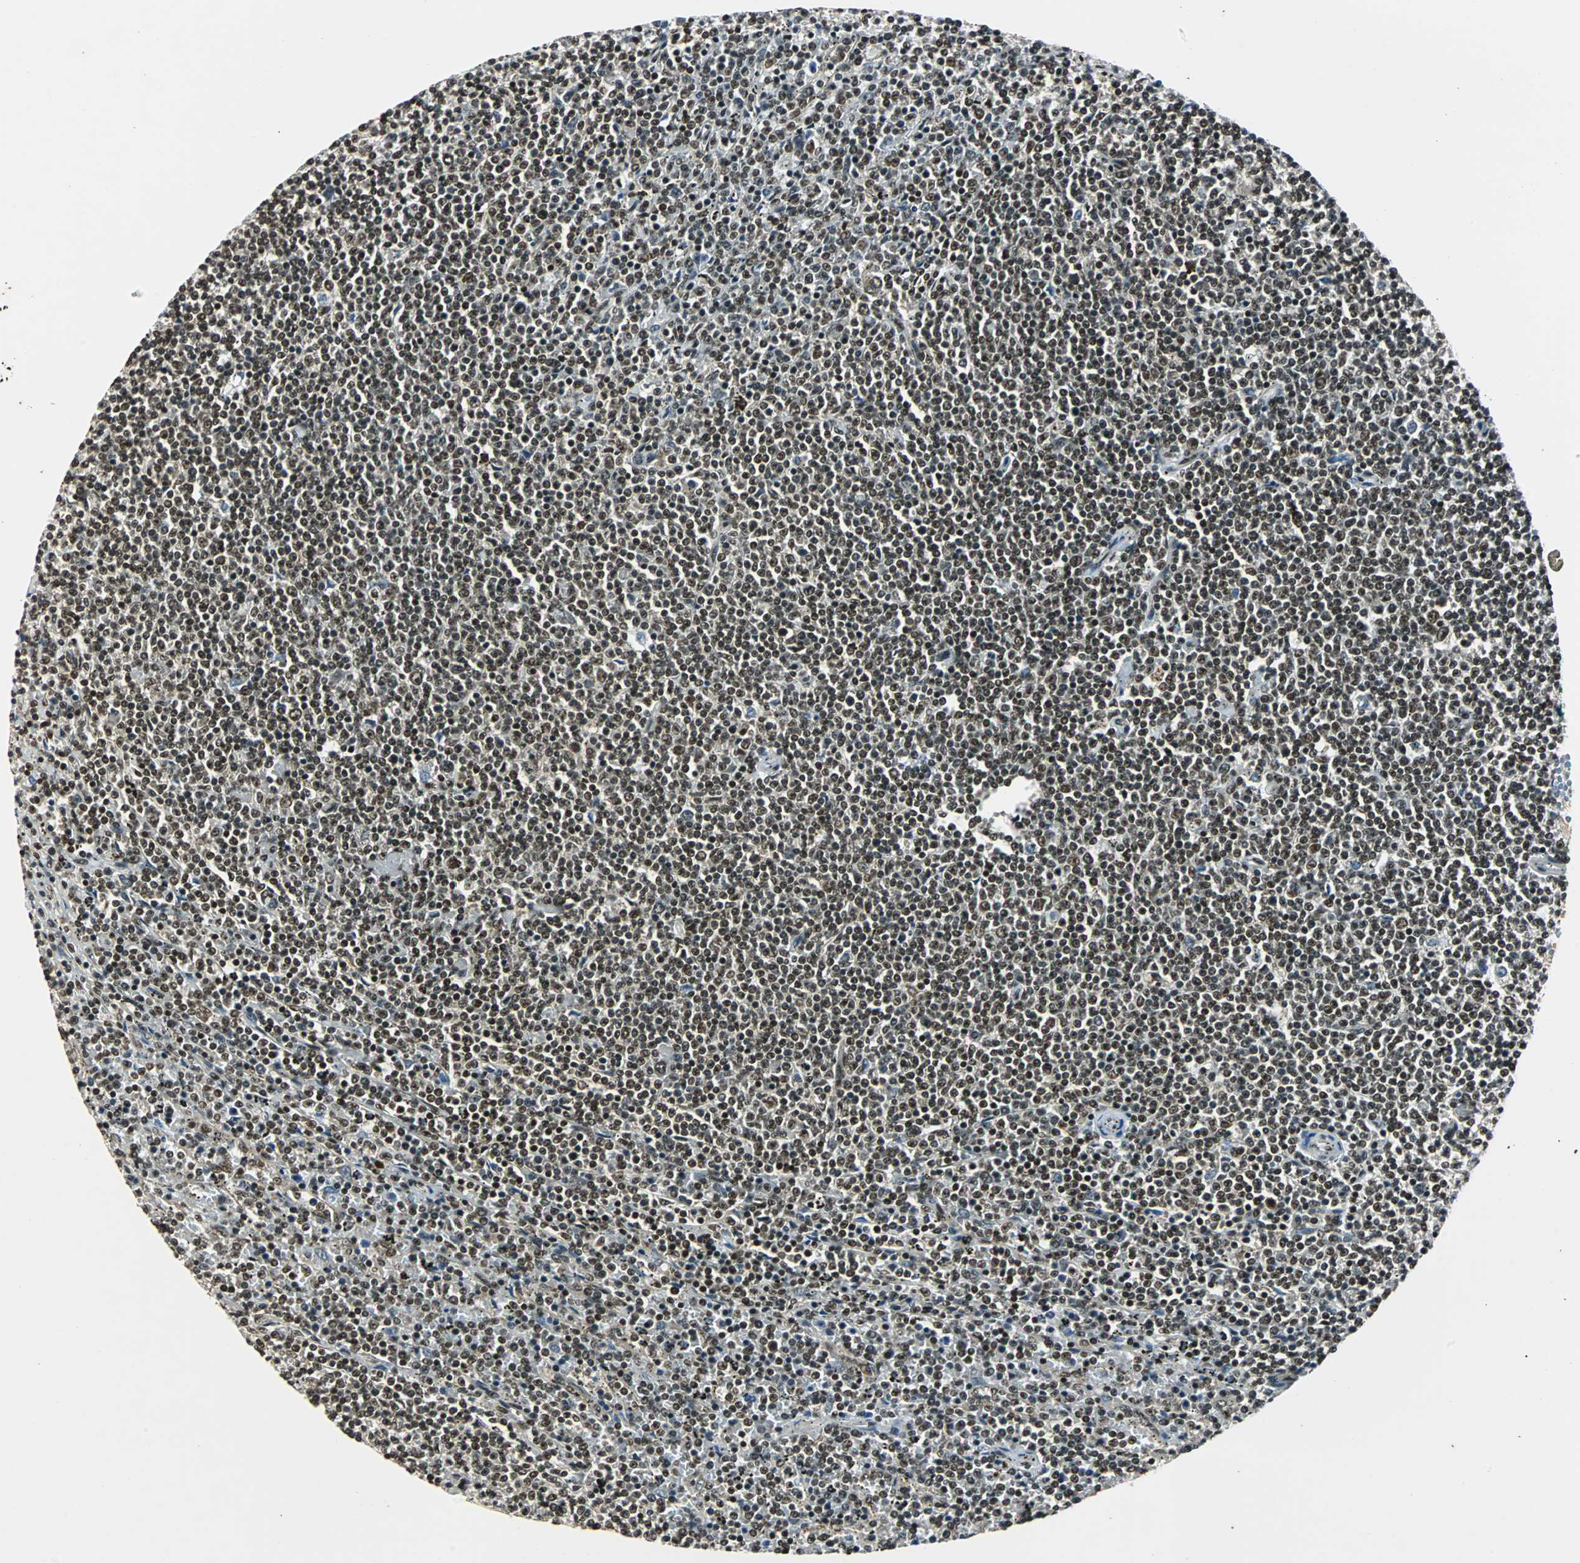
{"staining": {"intensity": "strong", "quantity": ">75%", "location": "nuclear"}, "tissue": "lymphoma", "cell_type": "Tumor cells", "image_type": "cancer", "snomed": [{"axis": "morphology", "description": "Malignant lymphoma, non-Hodgkin's type, Low grade"}, {"axis": "topography", "description": "Spleen"}], "caption": "Immunohistochemical staining of human low-grade malignant lymphoma, non-Hodgkin's type demonstrates high levels of strong nuclear protein positivity in approximately >75% of tumor cells.", "gene": "TAF5", "patient": {"sex": "female", "age": 50}}